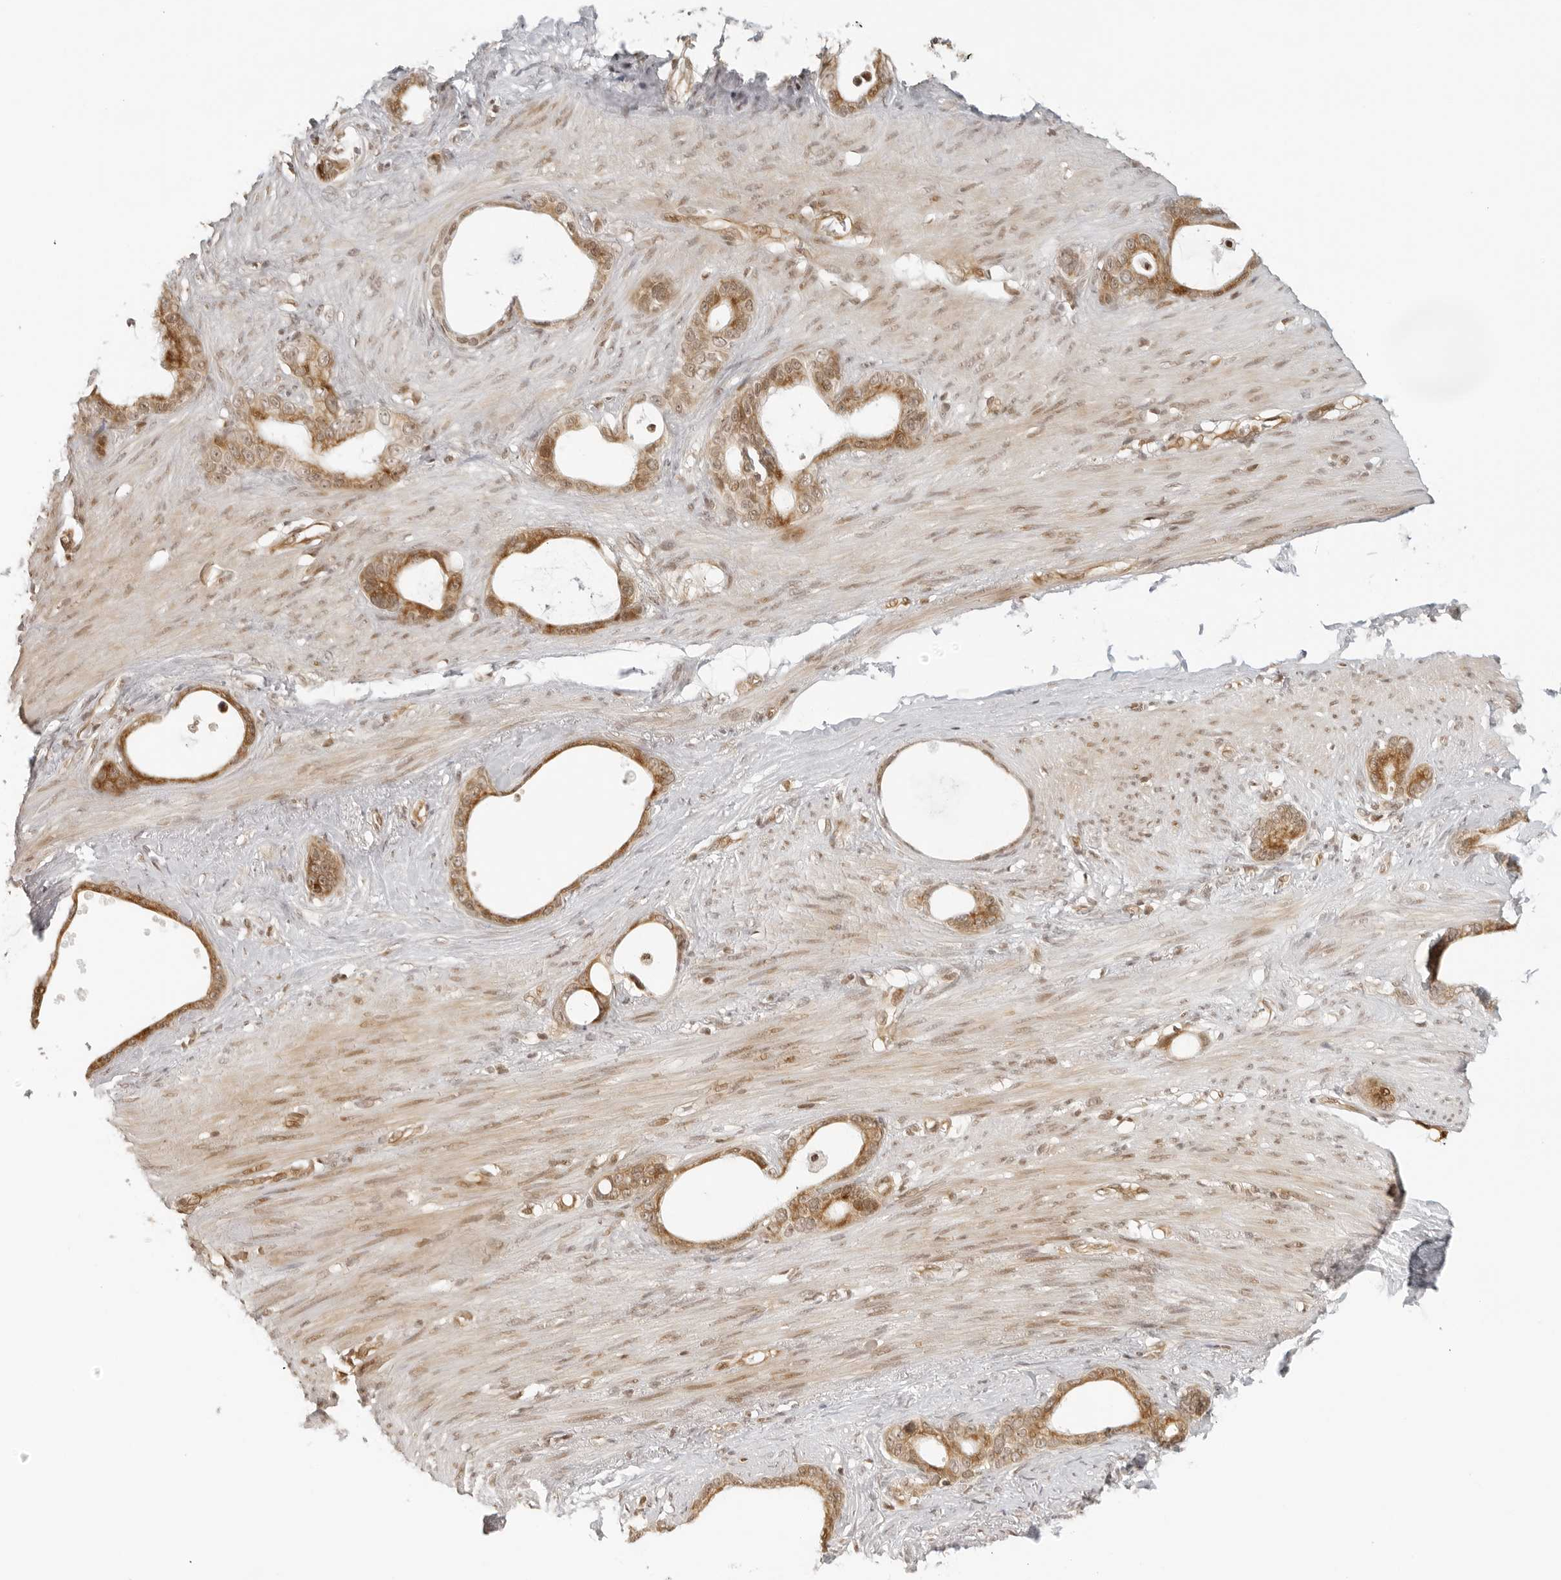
{"staining": {"intensity": "moderate", "quantity": ">75%", "location": "cytoplasmic/membranous,nuclear"}, "tissue": "stomach cancer", "cell_type": "Tumor cells", "image_type": "cancer", "snomed": [{"axis": "morphology", "description": "Adenocarcinoma, NOS"}, {"axis": "topography", "description": "Stomach"}], "caption": "Immunohistochemical staining of stomach cancer (adenocarcinoma) exhibits medium levels of moderate cytoplasmic/membranous and nuclear protein positivity in approximately >75% of tumor cells.", "gene": "ZNF407", "patient": {"sex": "female", "age": 75}}